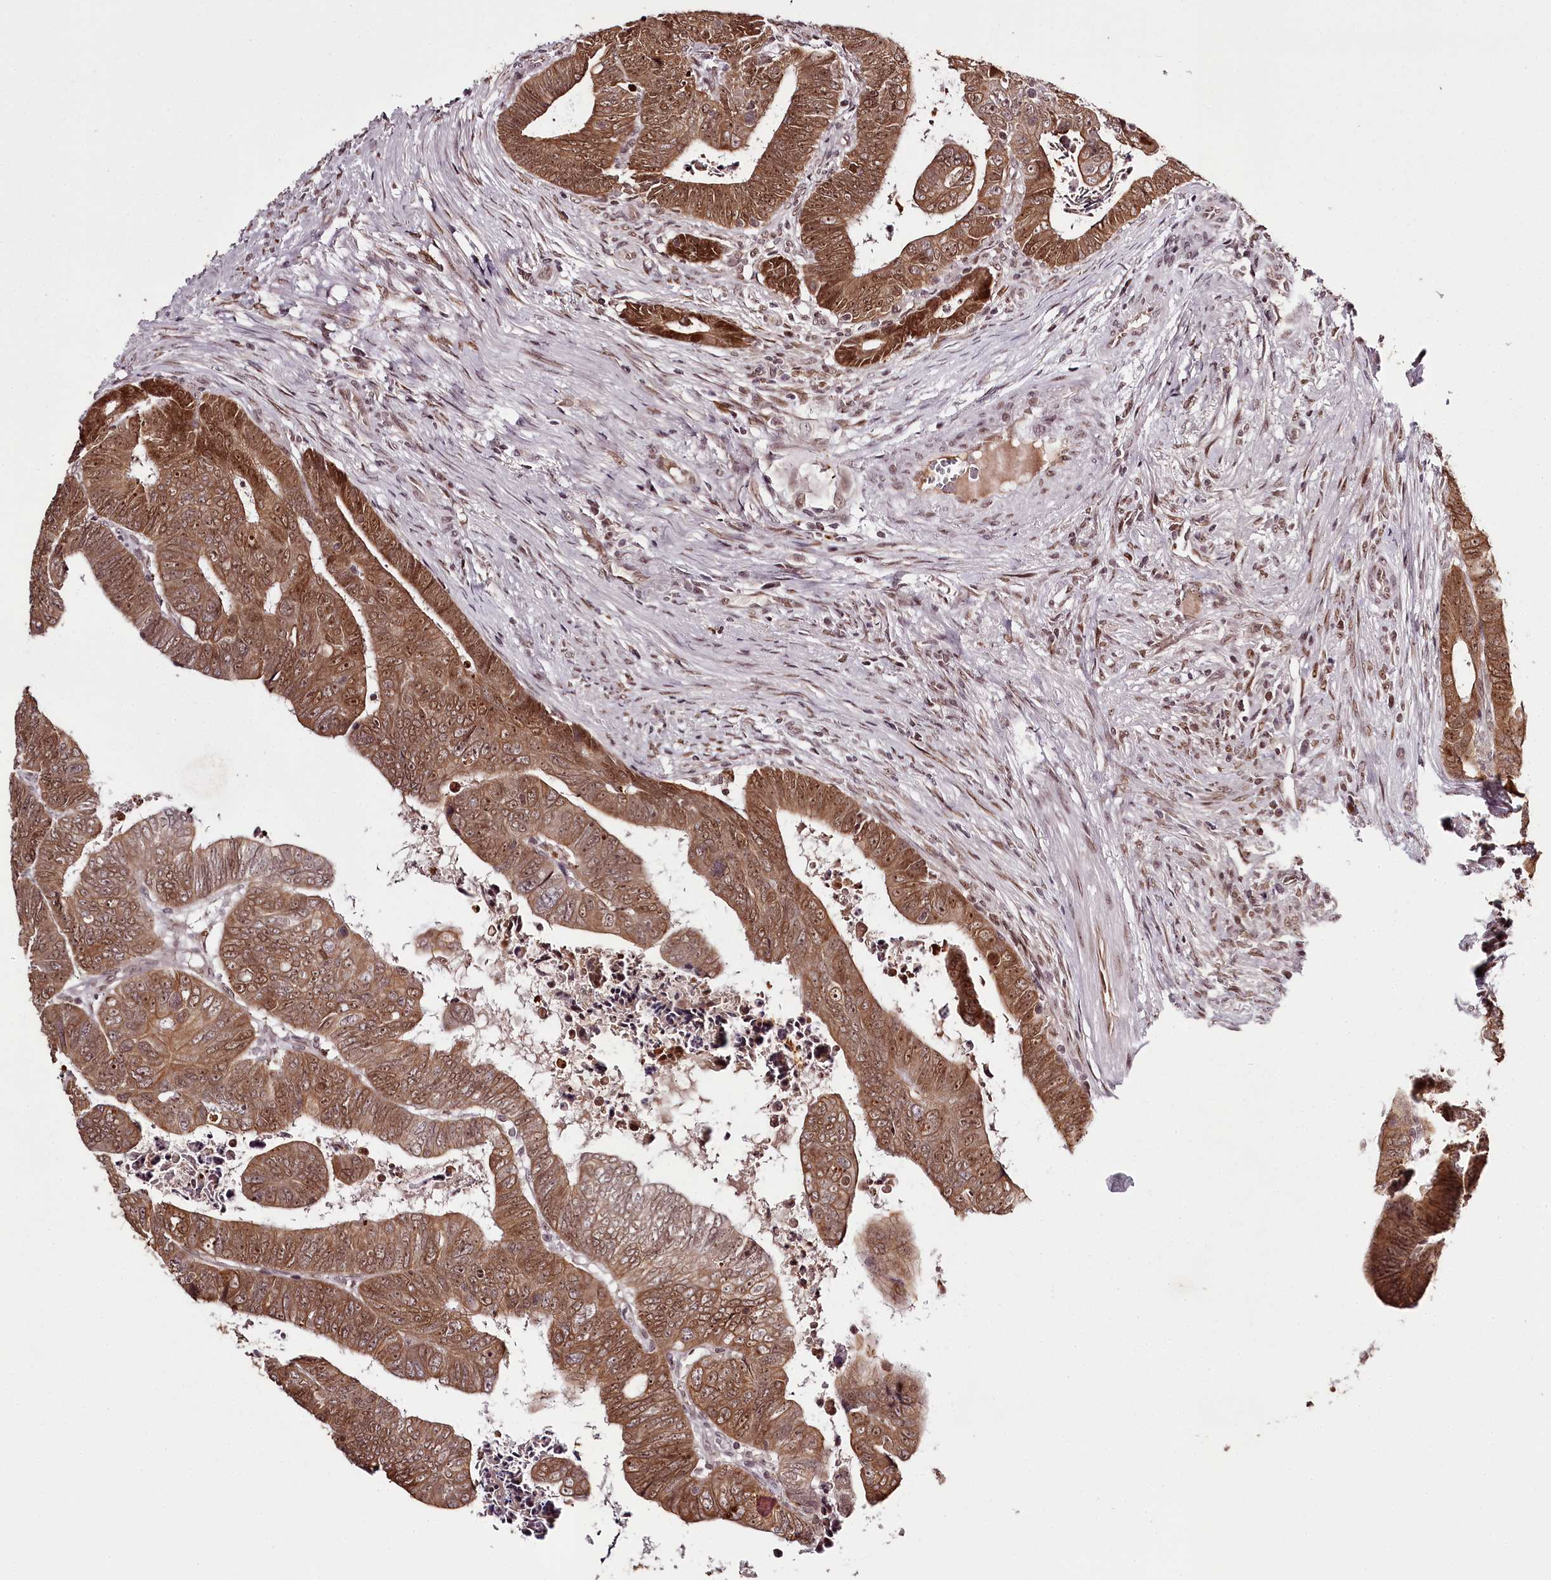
{"staining": {"intensity": "moderate", "quantity": ">75%", "location": "cytoplasmic/membranous,nuclear"}, "tissue": "colorectal cancer", "cell_type": "Tumor cells", "image_type": "cancer", "snomed": [{"axis": "morphology", "description": "Normal tissue, NOS"}, {"axis": "morphology", "description": "Adenocarcinoma, NOS"}, {"axis": "topography", "description": "Rectum"}], "caption": "This is a photomicrograph of immunohistochemistry staining of colorectal cancer, which shows moderate positivity in the cytoplasmic/membranous and nuclear of tumor cells.", "gene": "THYN1", "patient": {"sex": "female", "age": 65}}